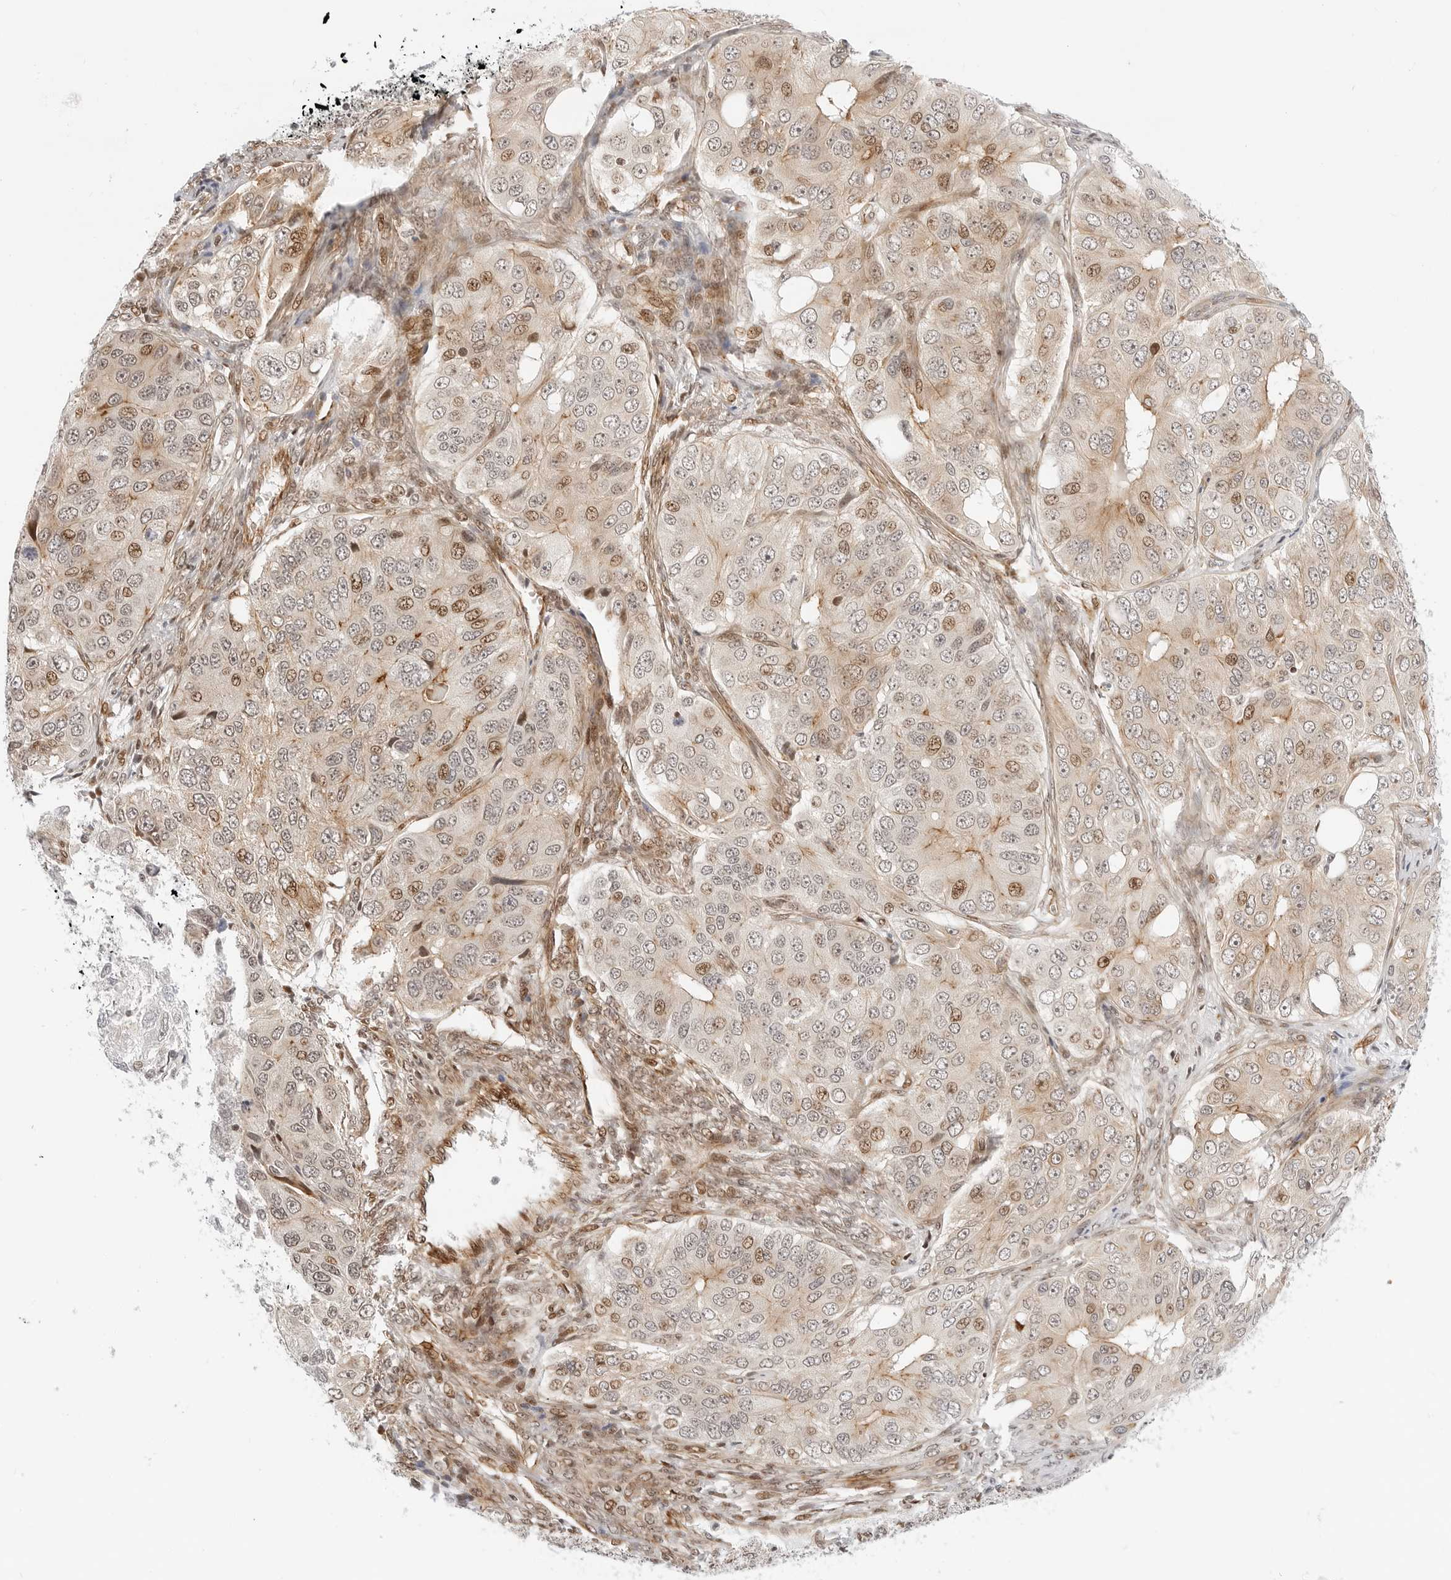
{"staining": {"intensity": "moderate", "quantity": "25%-75%", "location": "nuclear"}, "tissue": "ovarian cancer", "cell_type": "Tumor cells", "image_type": "cancer", "snomed": [{"axis": "morphology", "description": "Carcinoma, endometroid"}, {"axis": "topography", "description": "Ovary"}], "caption": "Protein staining by IHC demonstrates moderate nuclear expression in about 25%-75% of tumor cells in ovarian endometroid carcinoma.", "gene": "ZNF613", "patient": {"sex": "female", "age": 51}}